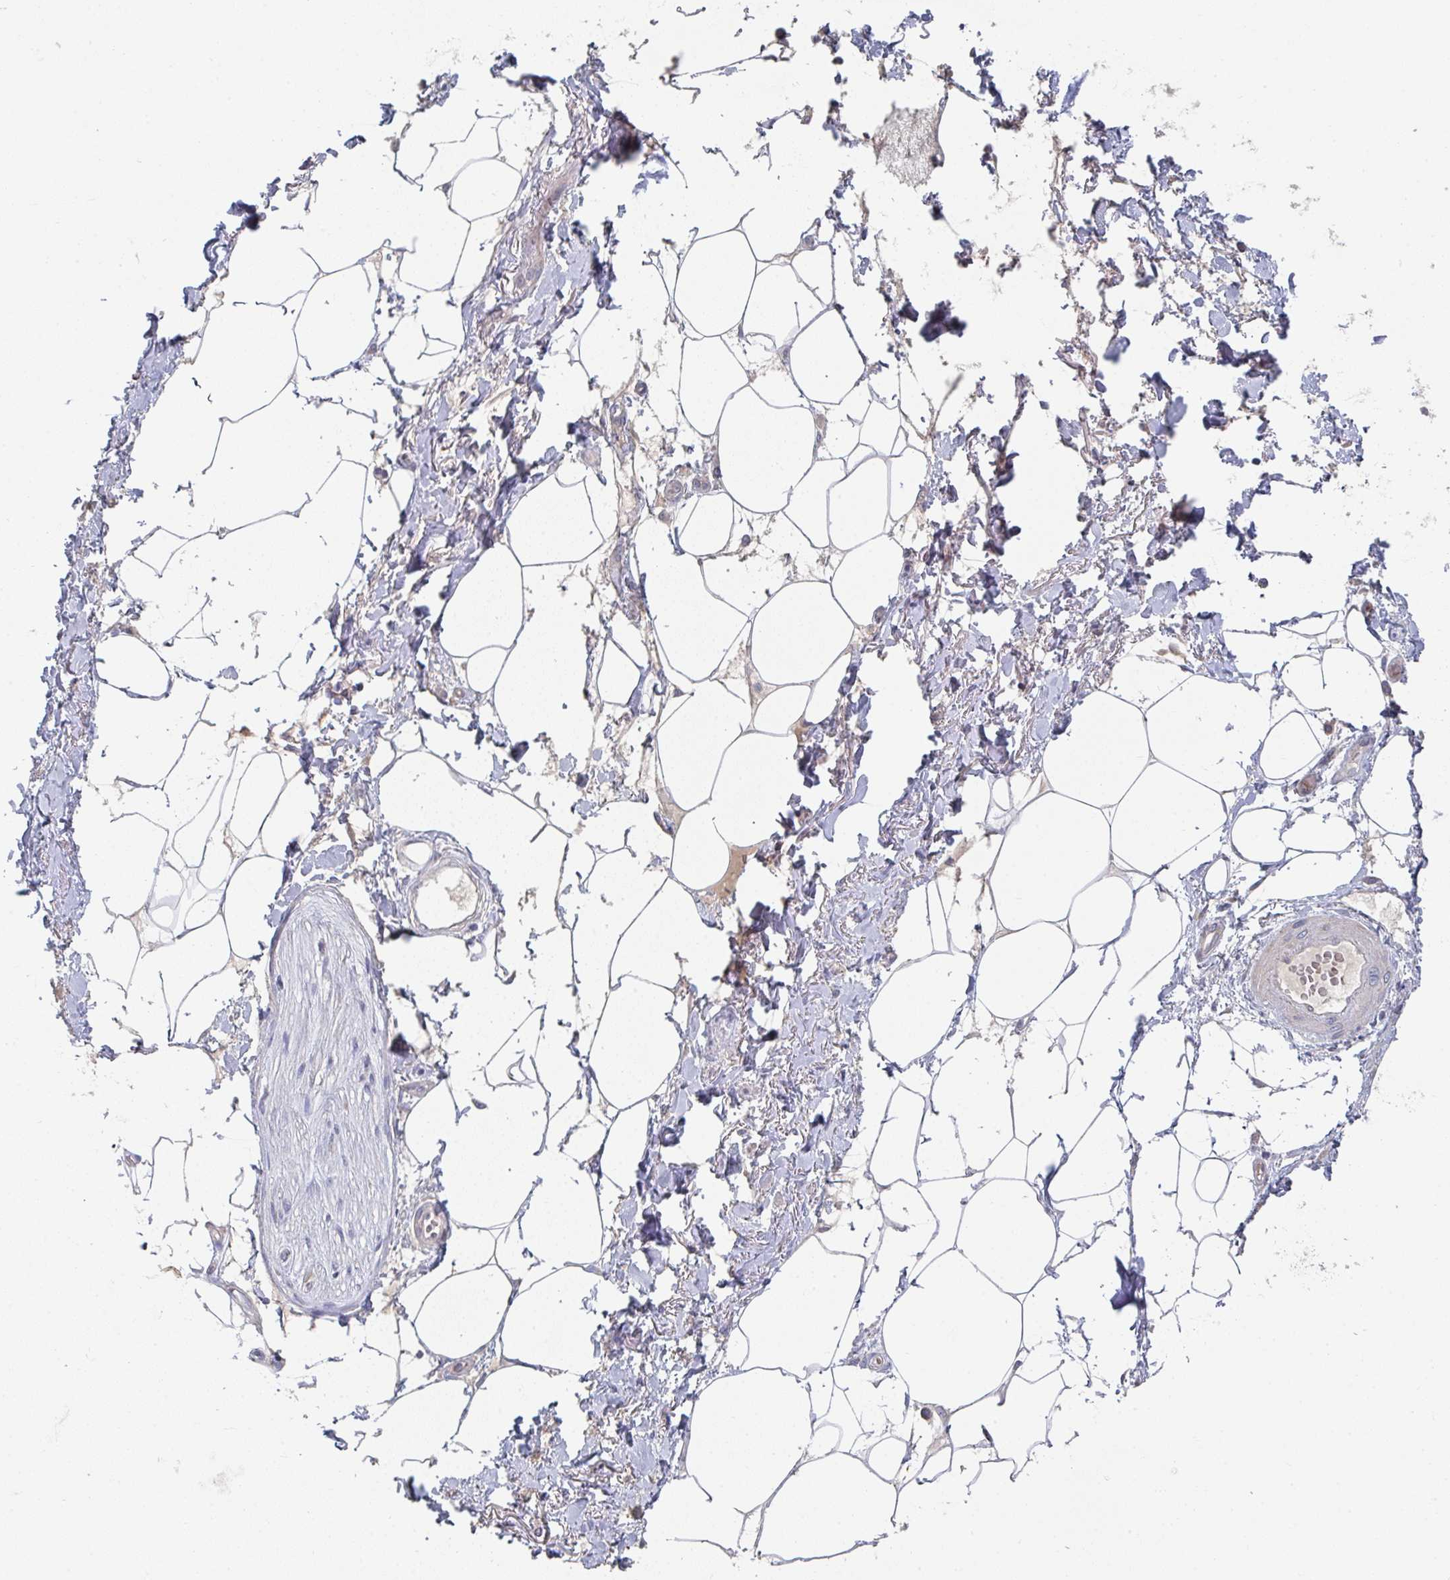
{"staining": {"intensity": "negative", "quantity": "none", "location": "none"}, "tissue": "adipose tissue", "cell_type": "Adipocytes", "image_type": "normal", "snomed": [{"axis": "morphology", "description": "Normal tissue, NOS"}, {"axis": "topography", "description": "Vagina"}, {"axis": "topography", "description": "Peripheral nerve tissue"}], "caption": "This is an IHC histopathology image of unremarkable human adipose tissue. There is no positivity in adipocytes.", "gene": "ELOVL1", "patient": {"sex": "female", "age": 71}}